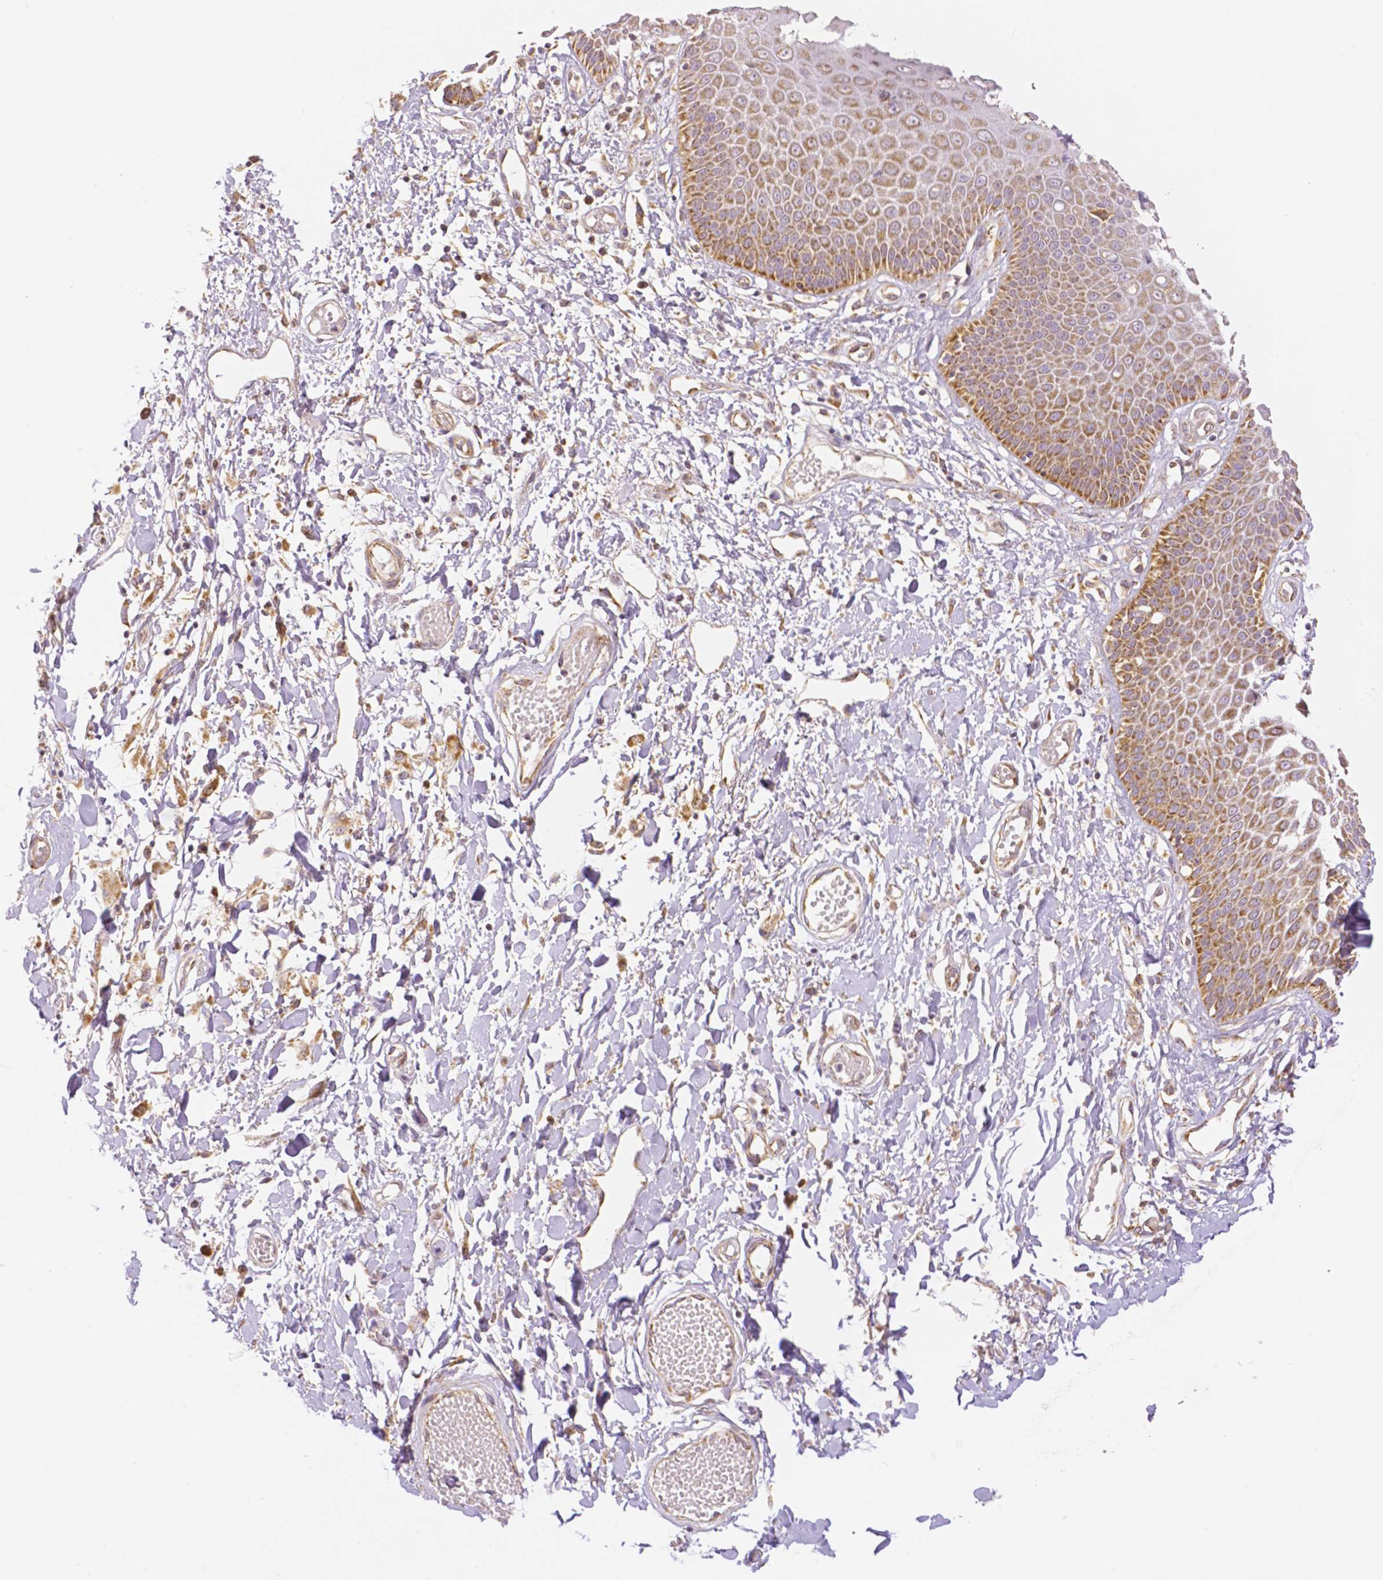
{"staining": {"intensity": "moderate", "quantity": ">75%", "location": "cytoplasmic/membranous"}, "tissue": "skin", "cell_type": "Epidermal cells", "image_type": "normal", "snomed": [{"axis": "morphology", "description": "Normal tissue, NOS"}, {"axis": "topography", "description": "Anal"}, {"axis": "topography", "description": "Peripheral nerve tissue"}], "caption": "DAB (3,3'-diaminobenzidine) immunohistochemical staining of unremarkable human skin shows moderate cytoplasmic/membranous protein positivity in about >75% of epidermal cells.", "gene": "RHOT1", "patient": {"sex": "male", "age": 78}}